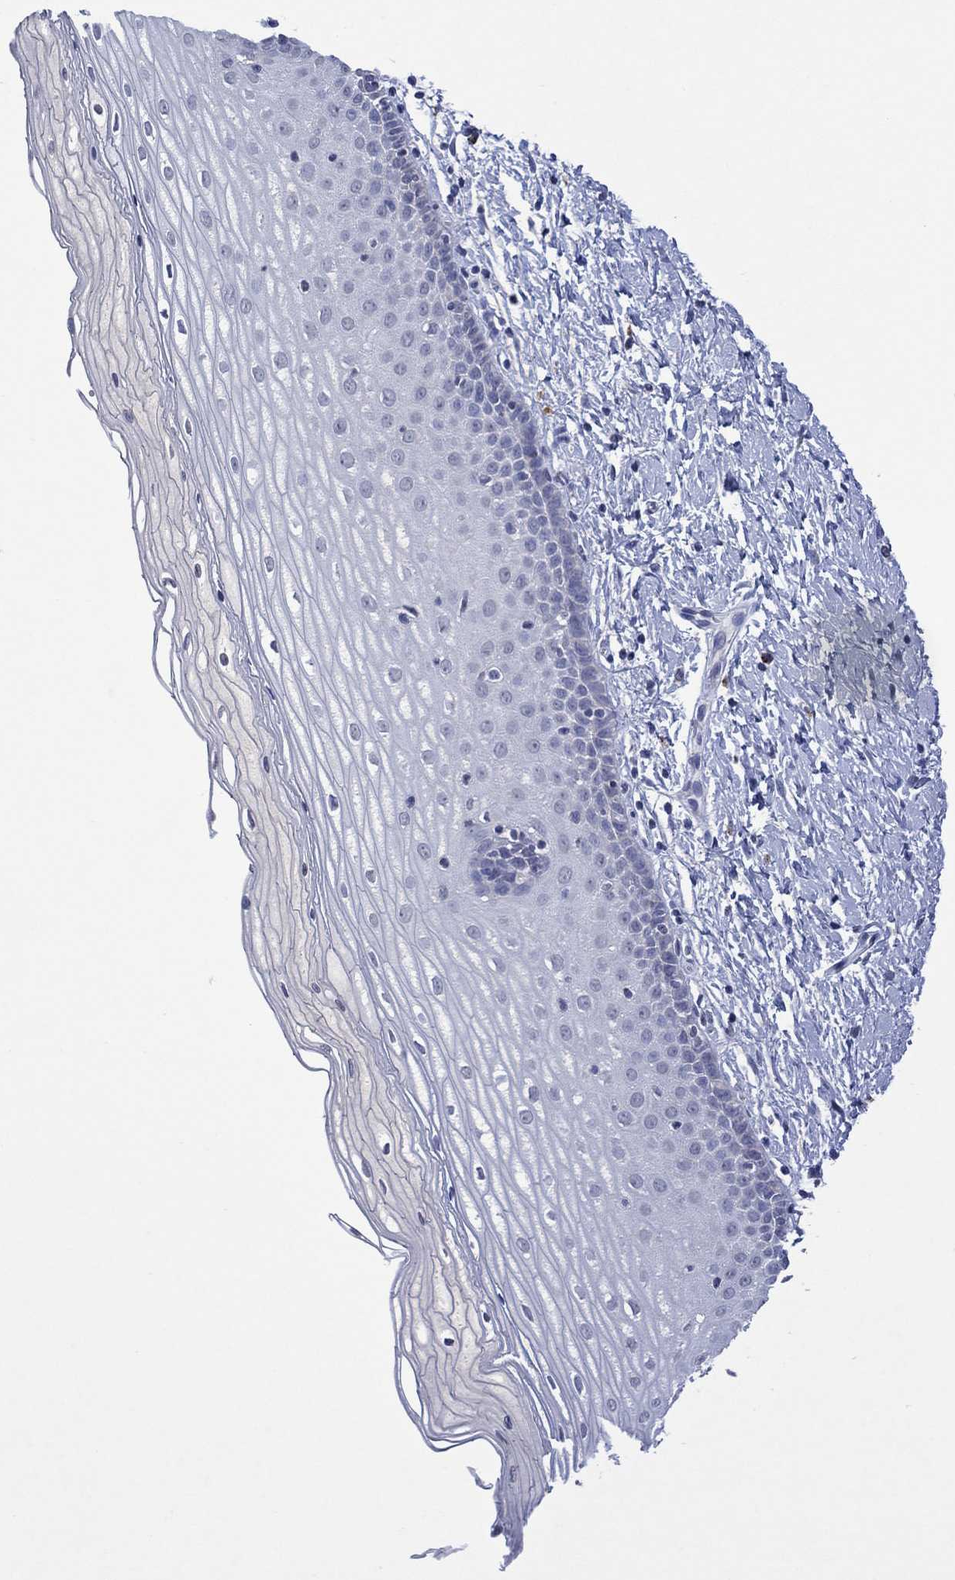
{"staining": {"intensity": "negative", "quantity": "none", "location": "none"}, "tissue": "cervix", "cell_type": "Glandular cells", "image_type": "normal", "snomed": [{"axis": "morphology", "description": "Normal tissue, NOS"}, {"axis": "topography", "description": "Cervix"}], "caption": "IHC of unremarkable human cervix demonstrates no staining in glandular cells.", "gene": "ASB10", "patient": {"sex": "female", "age": 37}}